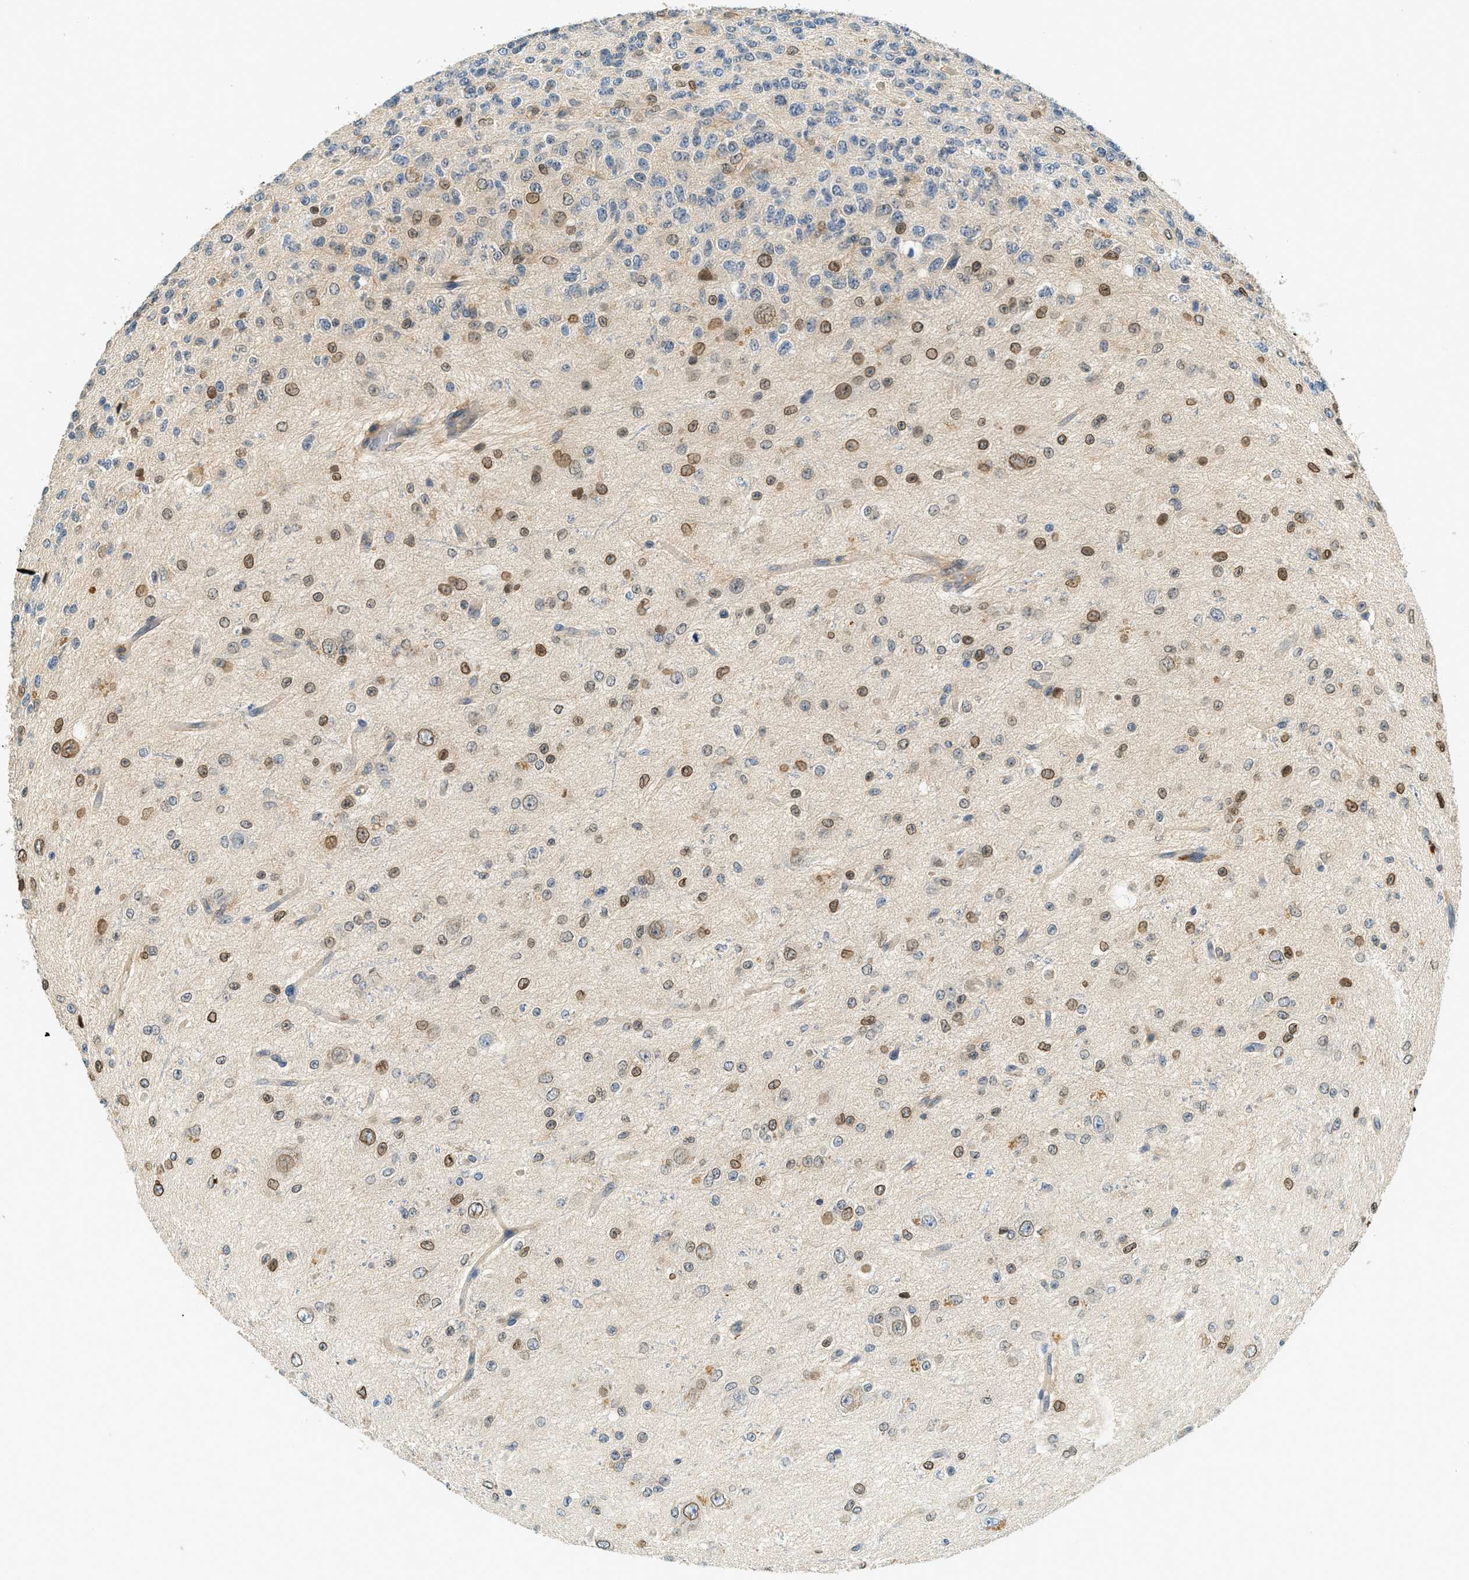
{"staining": {"intensity": "moderate", "quantity": "25%-75%", "location": "nuclear"}, "tissue": "glioma", "cell_type": "Tumor cells", "image_type": "cancer", "snomed": [{"axis": "morphology", "description": "Glioma, malignant, High grade"}, {"axis": "topography", "description": "pancreas cauda"}], "caption": "This is a micrograph of immunohistochemistry (IHC) staining of malignant glioma (high-grade), which shows moderate staining in the nuclear of tumor cells.", "gene": "GMPPB", "patient": {"sex": "male", "age": 60}}